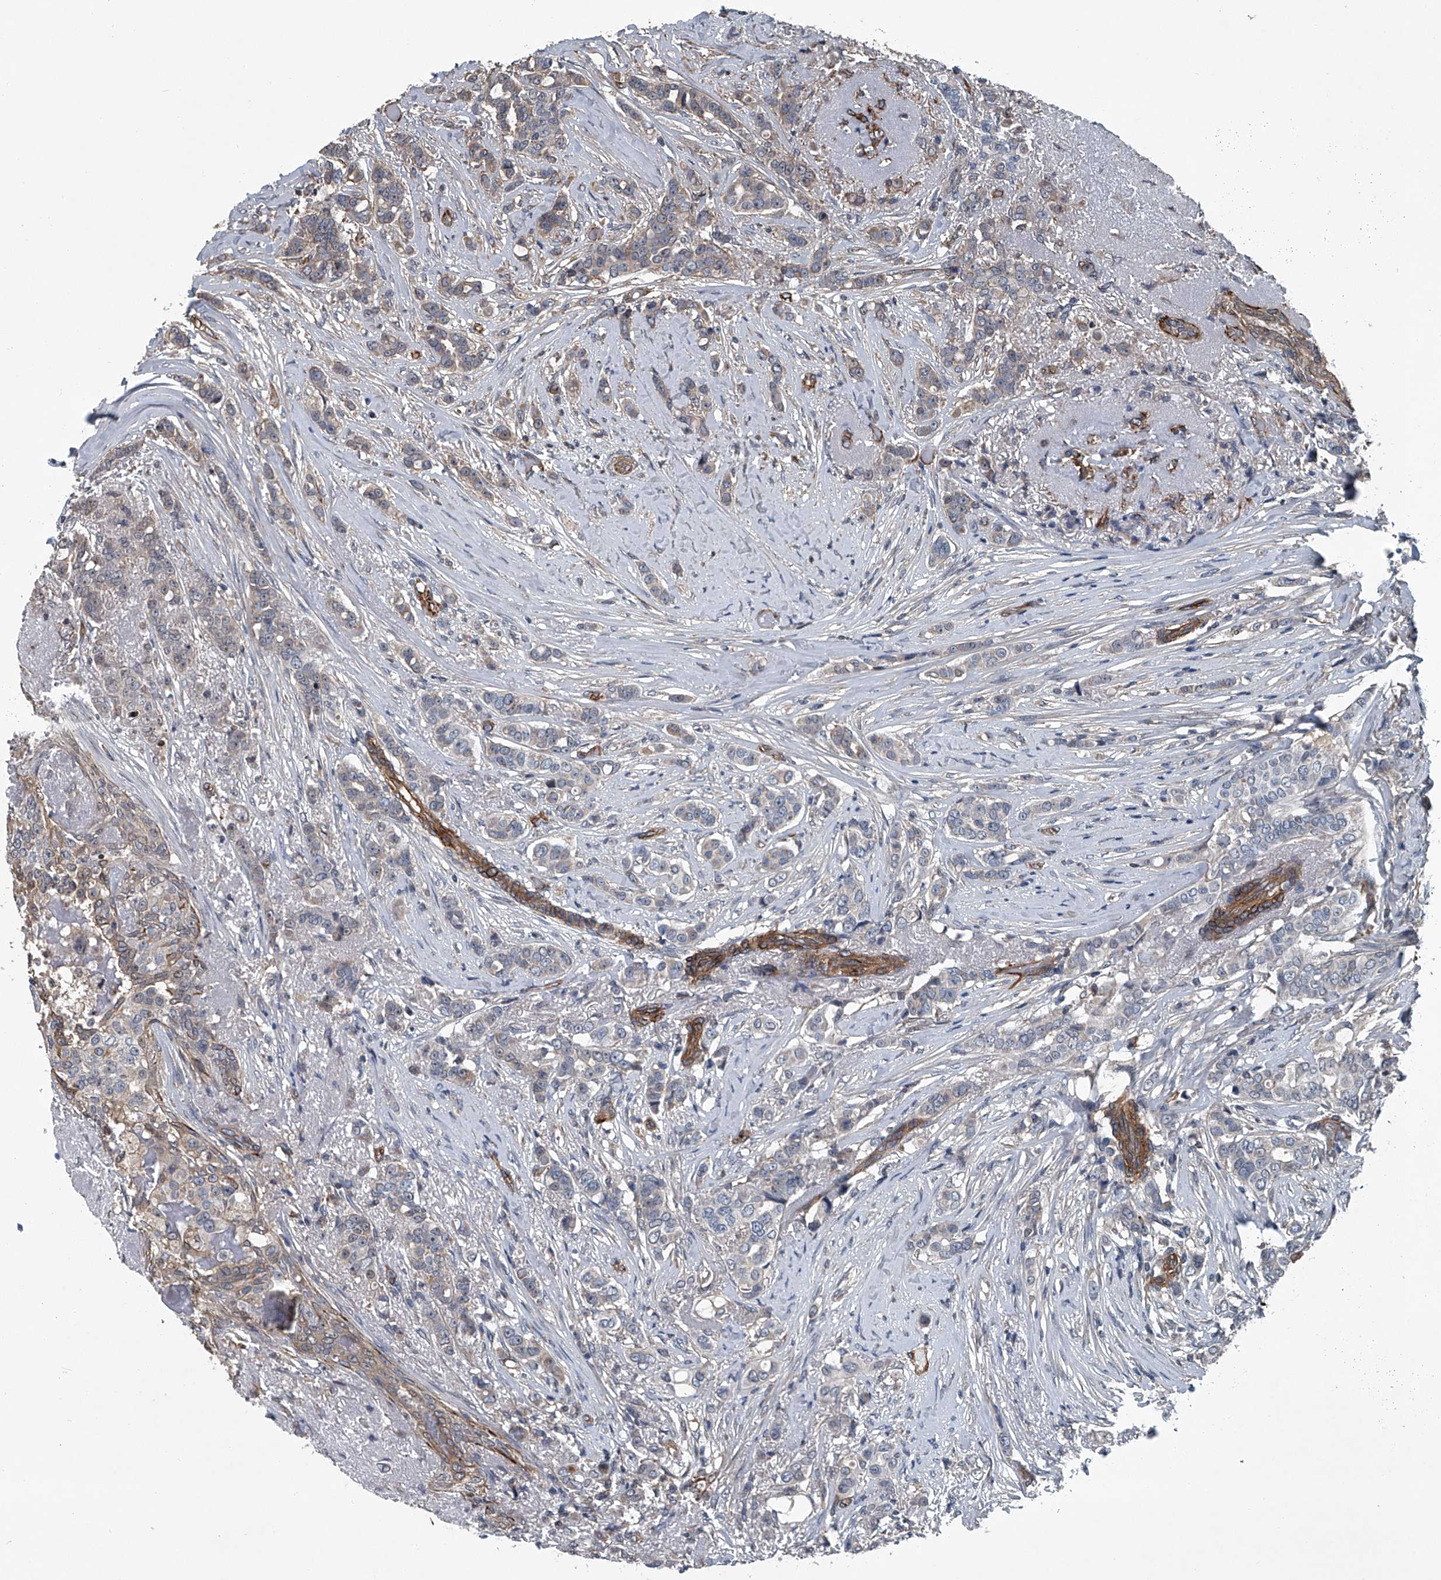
{"staining": {"intensity": "negative", "quantity": "none", "location": "none"}, "tissue": "breast cancer", "cell_type": "Tumor cells", "image_type": "cancer", "snomed": [{"axis": "morphology", "description": "Lobular carcinoma"}, {"axis": "topography", "description": "Breast"}], "caption": "High power microscopy image of an IHC photomicrograph of breast cancer (lobular carcinoma), revealing no significant staining in tumor cells.", "gene": "LDLRAD2", "patient": {"sex": "female", "age": 51}}